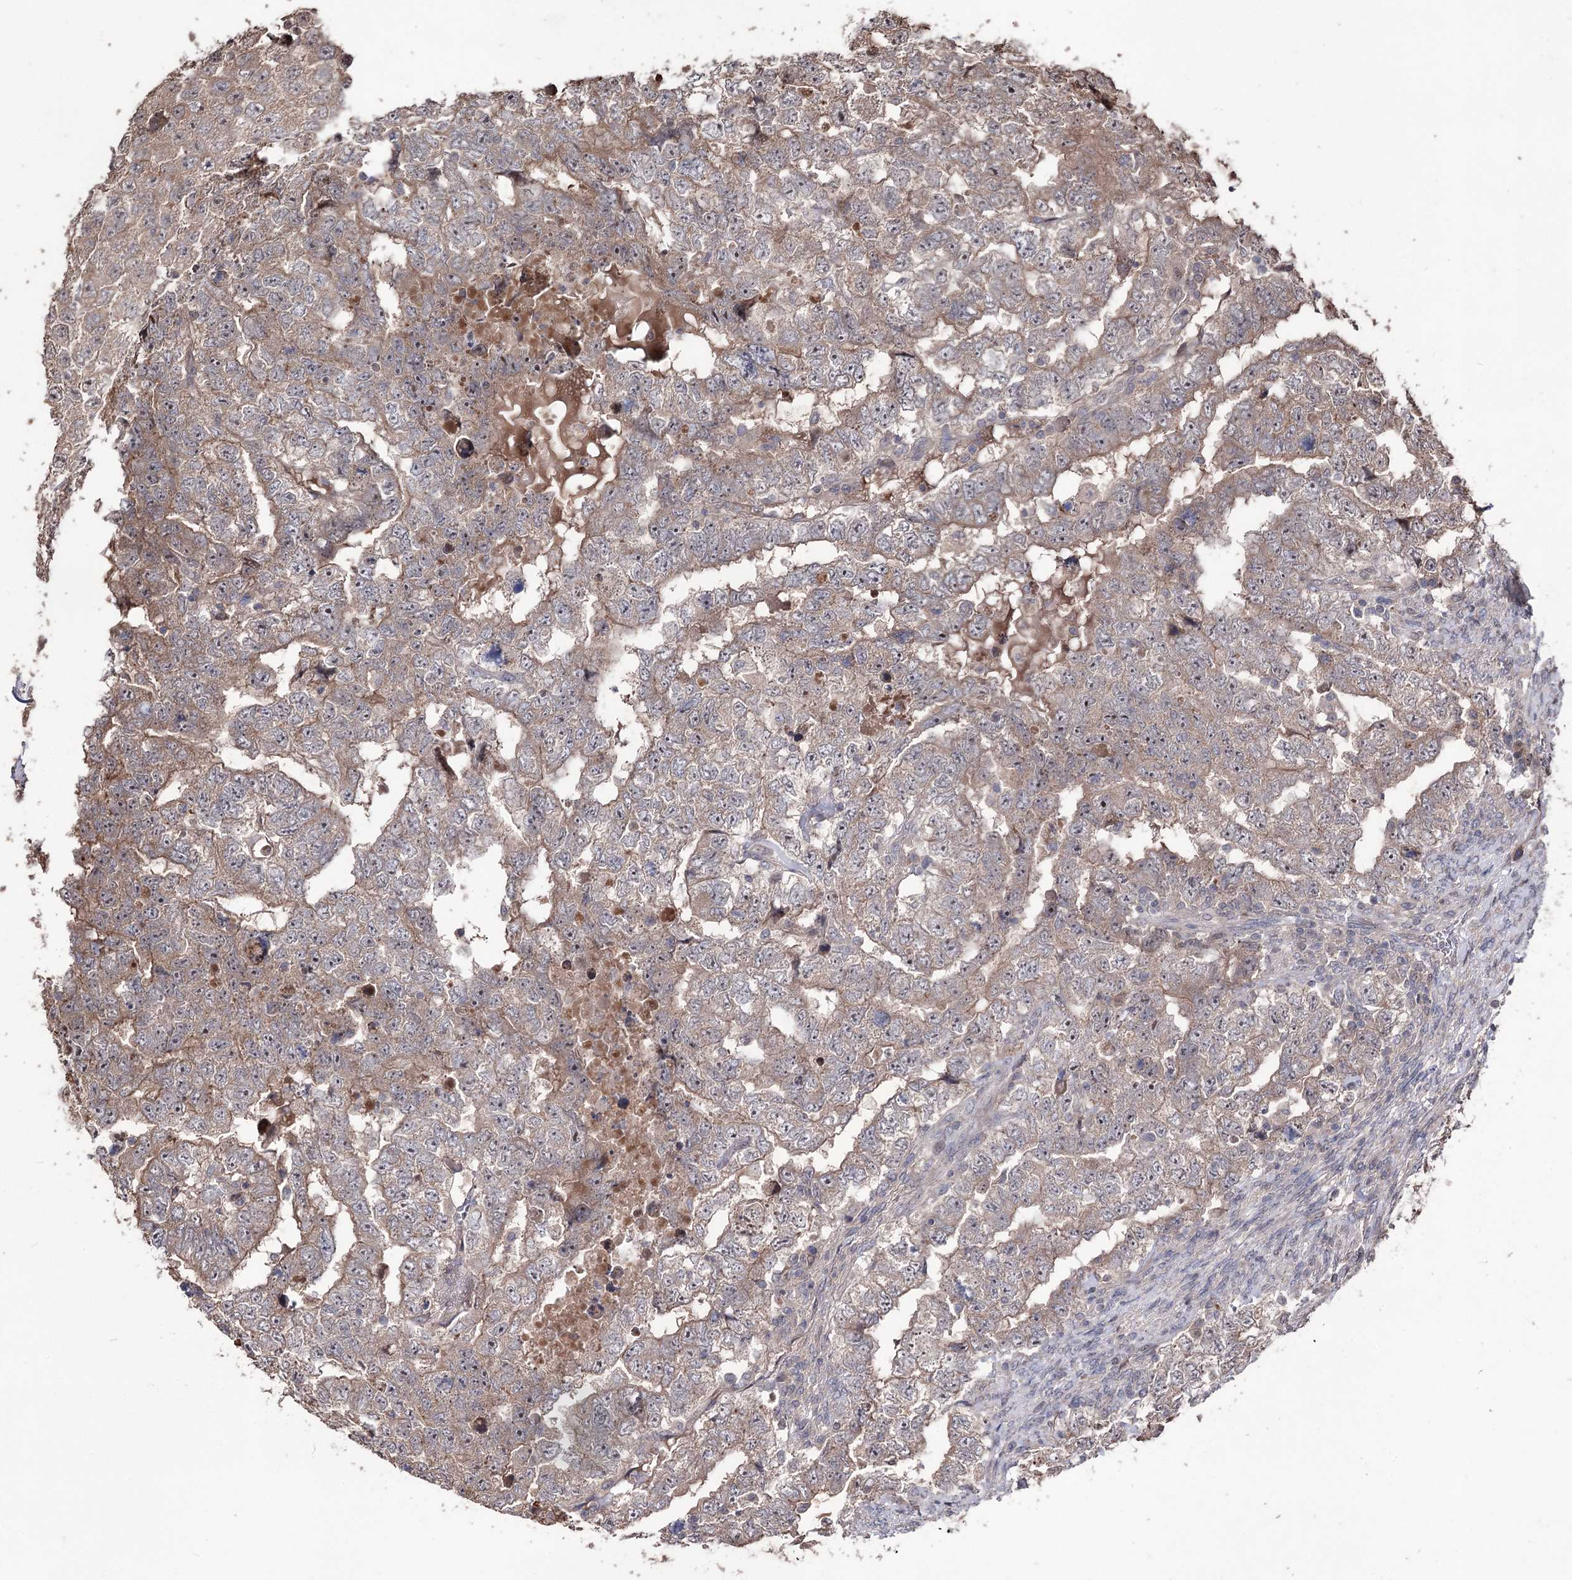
{"staining": {"intensity": "weak", "quantity": ">75%", "location": "cytoplasmic/membranous"}, "tissue": "testis cancer", "cell_type": "Tumor cells", "image_type": "cancer", "snomed": [{"axis": "morphology", "description": "Carcinoma, Embryonal, NOS"}, {"axis": "topography", "description": "Testis"}], "caption": "Testis embryonal carcinoma tissue reveals weak cytoplasmic/membranous positivity in approximately >75% of tumor cells, visualized by immunohistochemistry.", "gene": "CPNE8", "patient": {"sex": "male", "age": 36}}